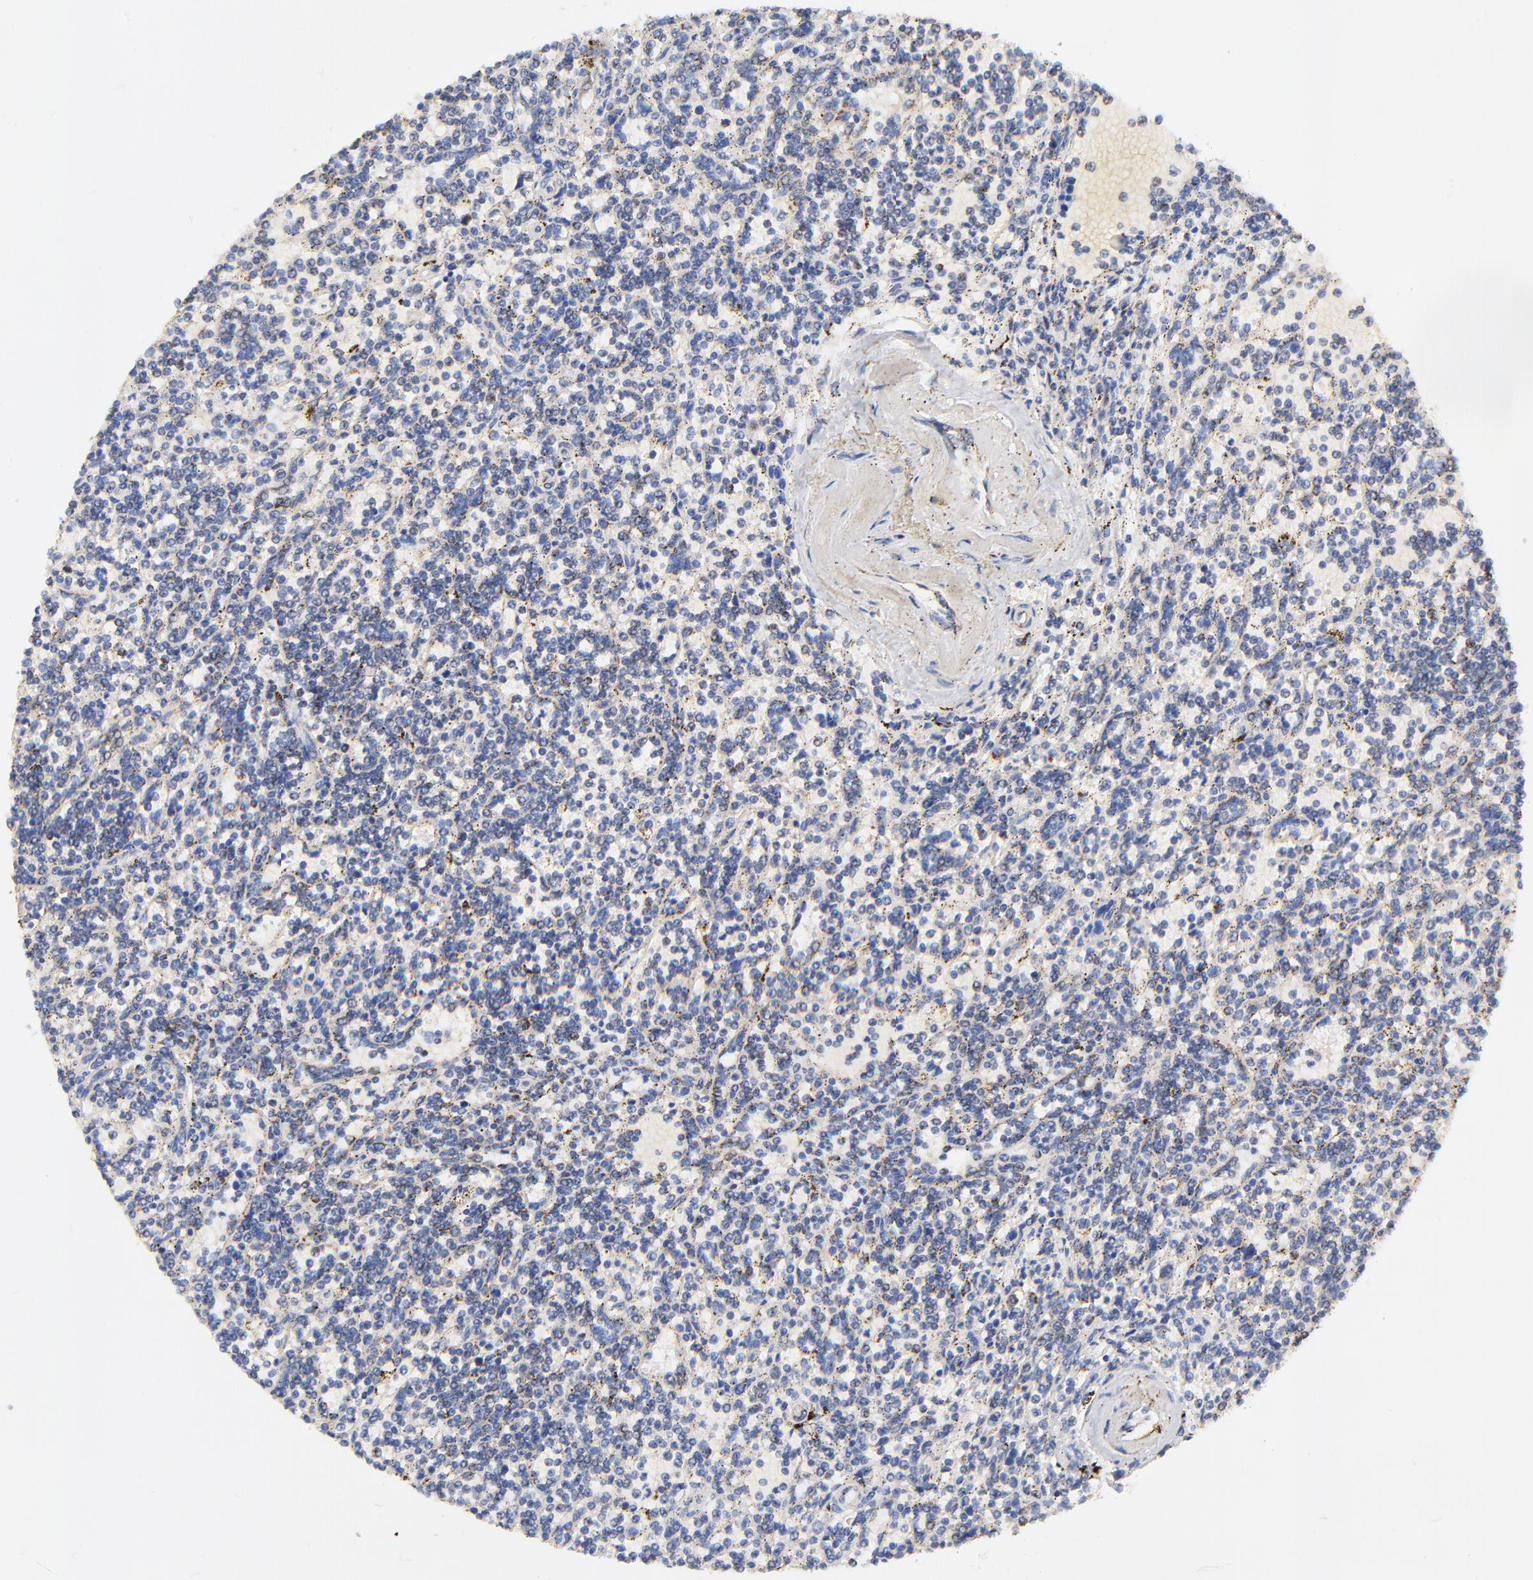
{"staining": {"intensity": "moderate", "quantity": "<25%", "location": "cytoplasmic/membranous"}, "tissue": "lymphoma", "cell_type": "Tumor cells", "image_type": "cancer", "snomed": [{"axis": "morphology", "description": "Malignant lymphoma, non-Hodgkin's type, Low grade"}, {"axis": "topography", "description": "Spleen"}], "caption": "Lymphoma tissue demonstrates moderate cytoplasmic/membranous staining in approximately <25% of tumor cells", "gene": "ATP5F1D", "patient": {"sex": "male", "age": 73}}